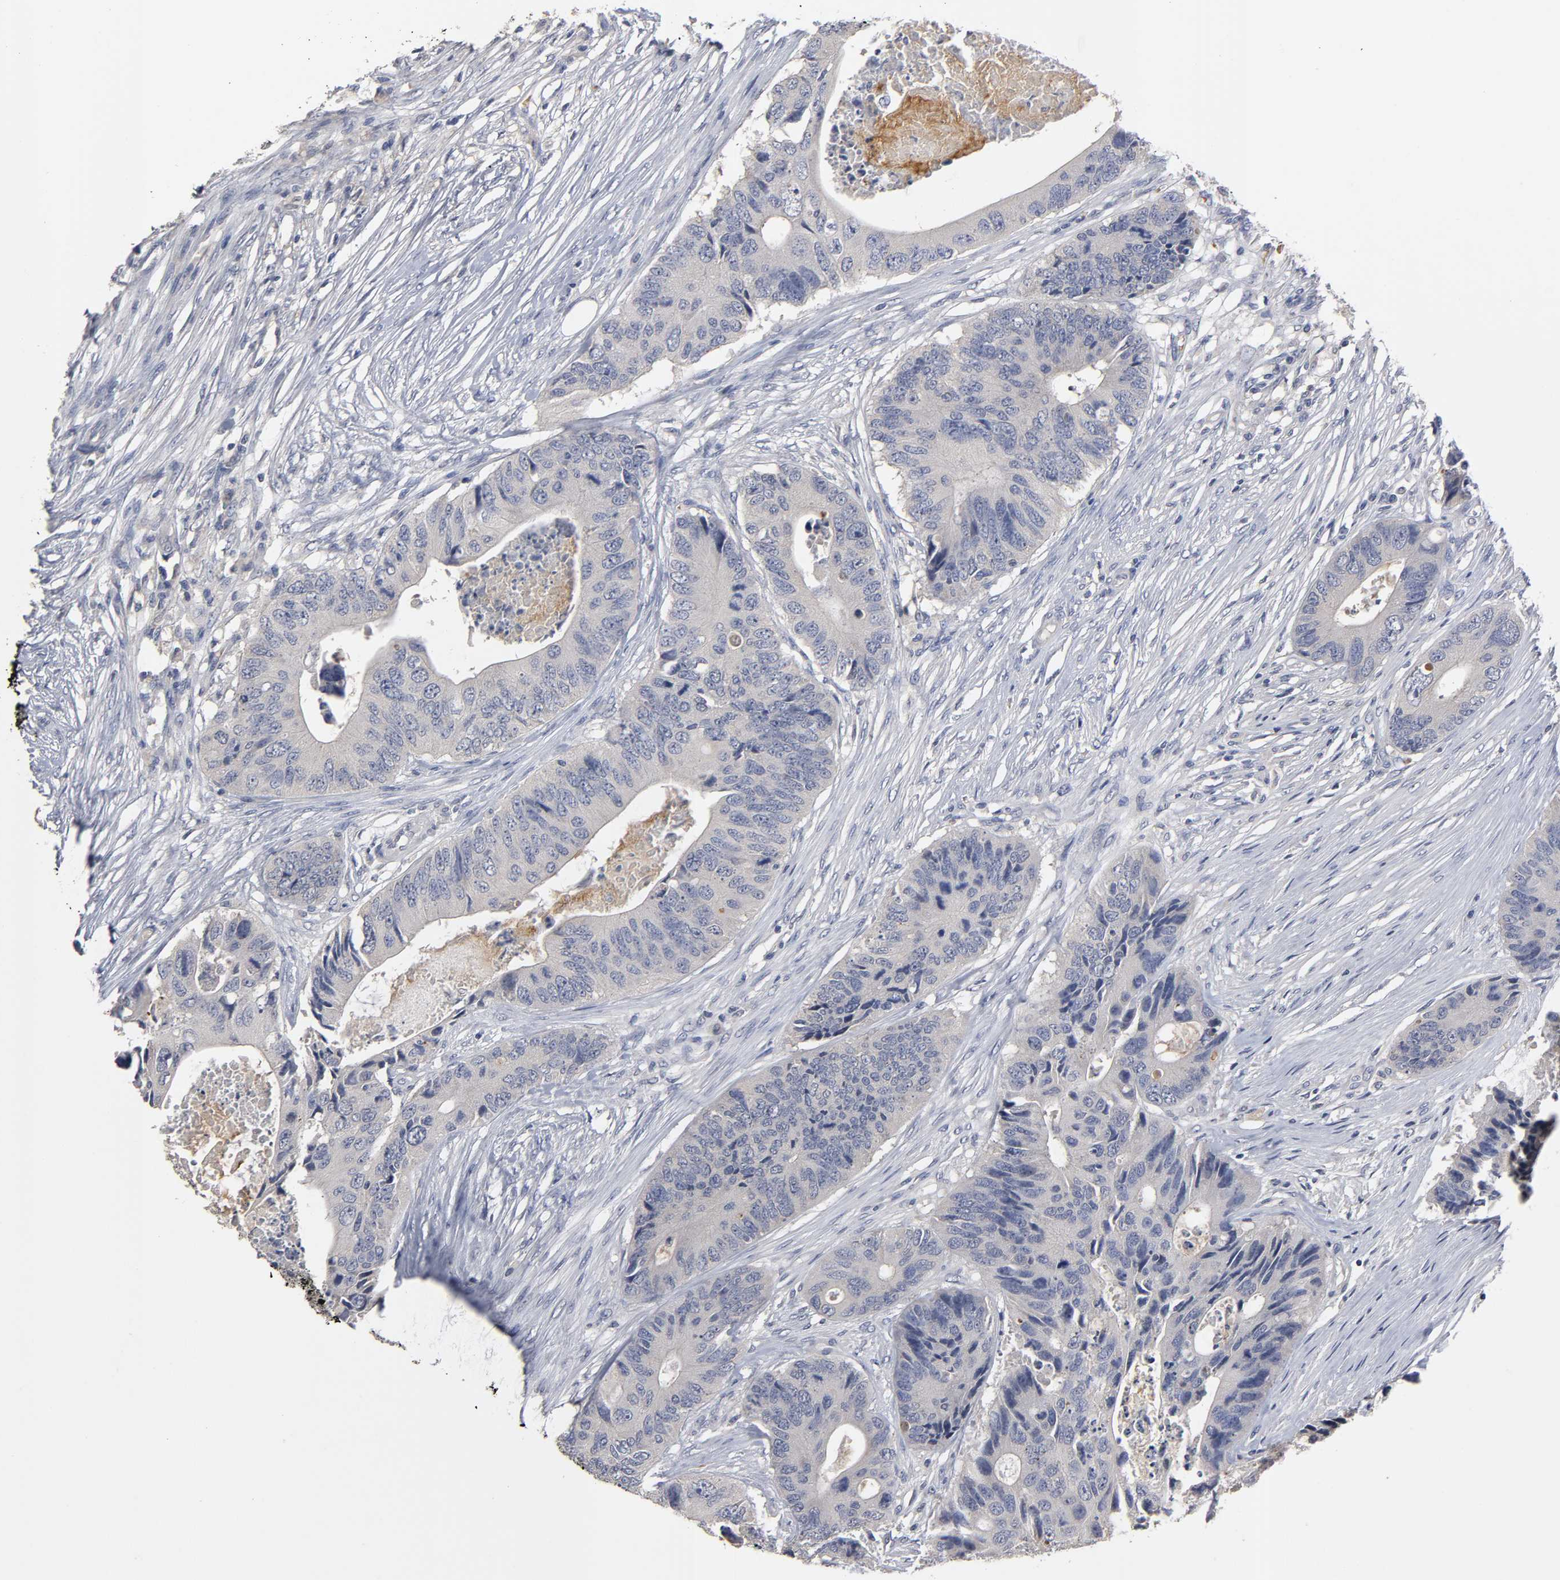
{"staining": {"intensity": "negative", "quantity": "none", "location": "none"}, "tissue": "colorectal cancer", "cell_type": "Tumor cells", "image_type": "cancer", "snomed": [{"axis": "morphology", "description": "Adenocarcinoma, NOS"}, {"axis": "topography", "description": "Colon"}], "caption": "IHC image of colorectal cancer stained for a protein (brown), which reveals no expression in tumor cells.", "gene": "OVOL1", "patient": {"sex": "male", "age": 71}}